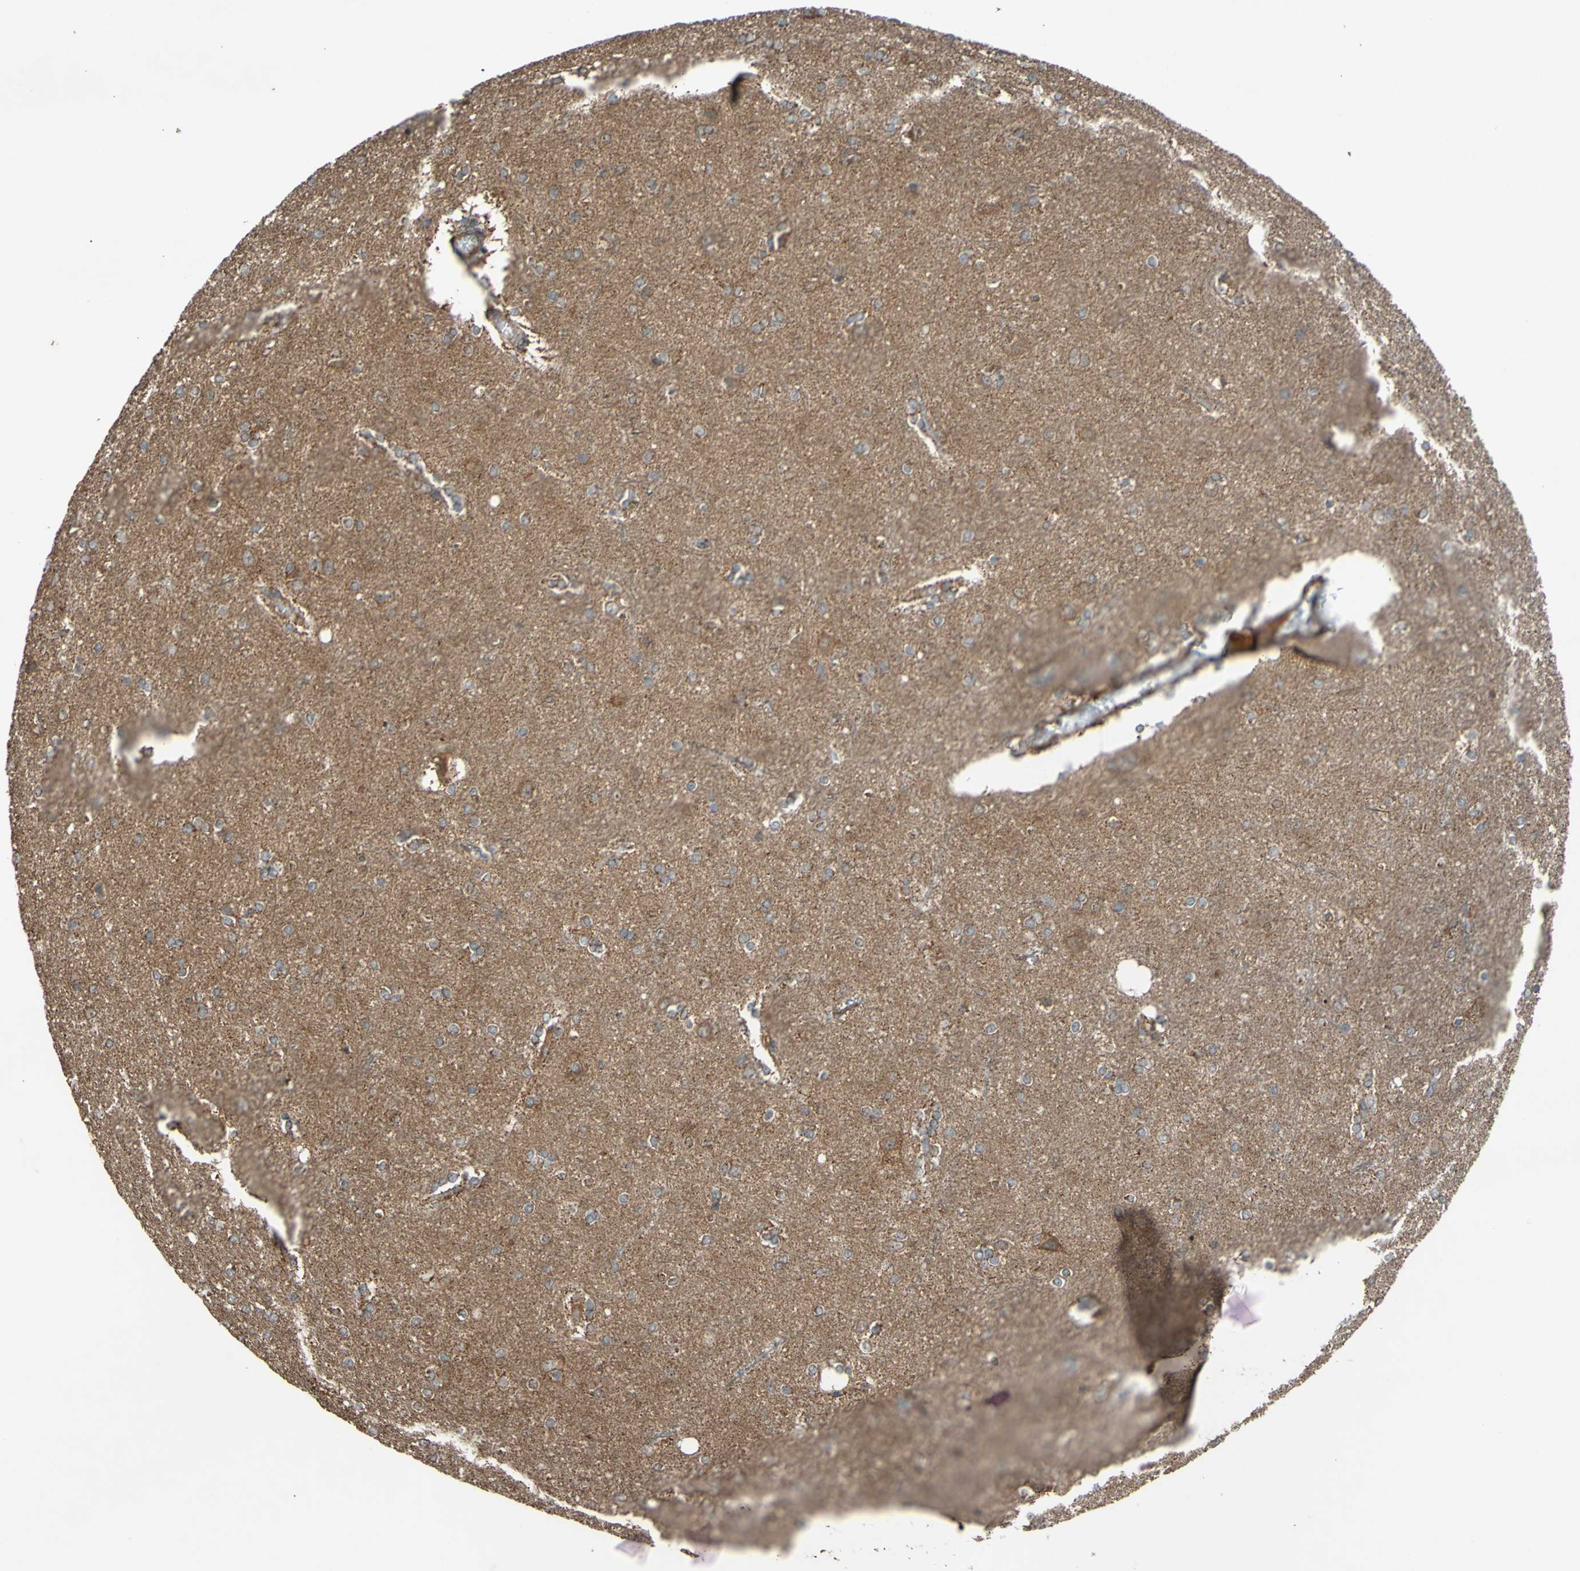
{"staining": {"intensity": "moderate", "quantity": "25%-75%", "location": "cytoplasmic/membranous"}, "tissue": "cerebral cortex", "cell_type": "Endothelial cells", "image_type": "normal", "snomed": [{"axis": "morphology", "description": "Normal tissue, NOS"}, {"axis": "topography", "description": "Cerebral cortex"}], "caption": "The micrograph reveals staining of benign cerebral cortex, revealing moderate cytoplasmic/membranous protein staining (brown color) within endothelial cells.", "gene": "ACOT8", "patient": {"sex": "female", "age": 54}}